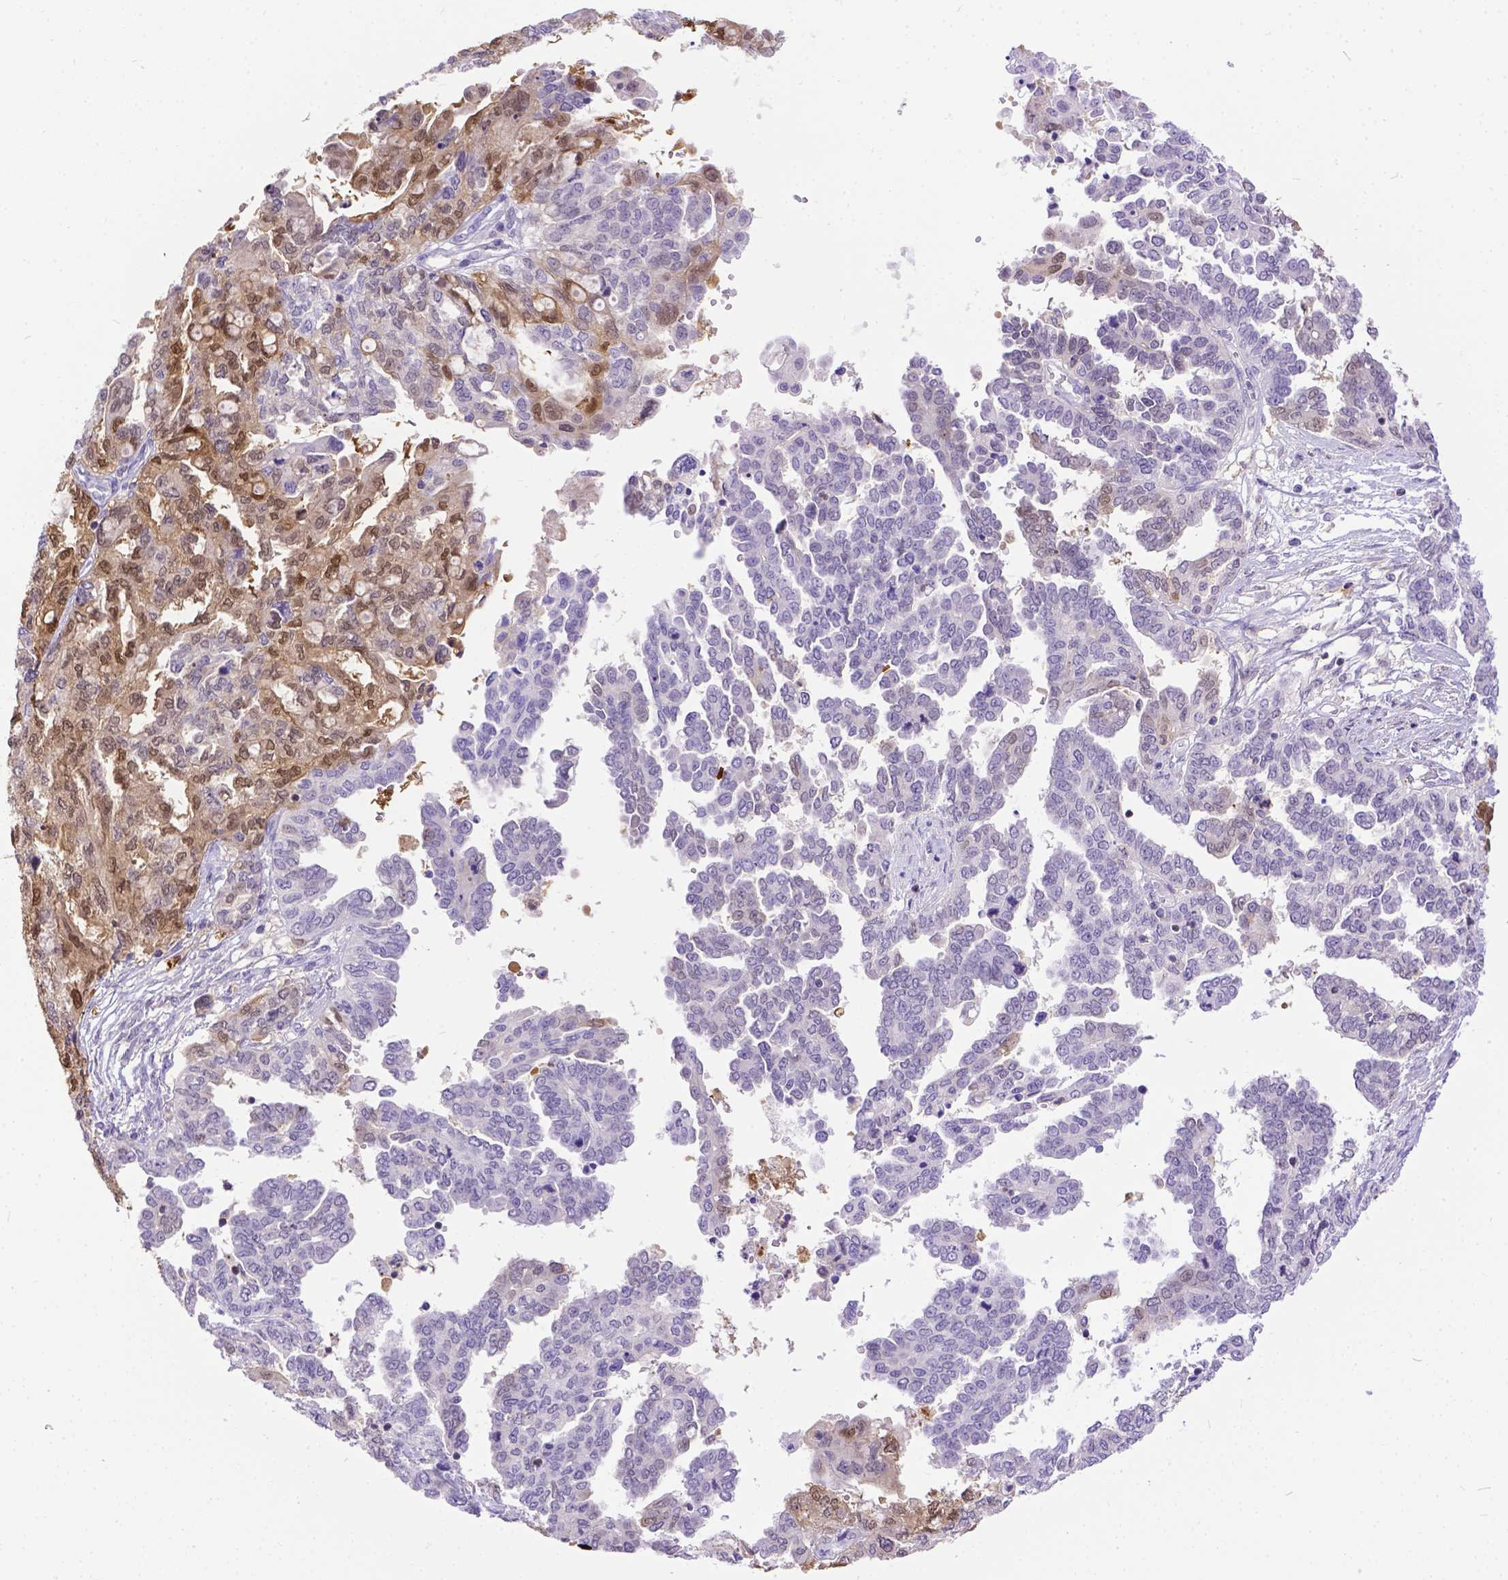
{"staining": {"intensity": "moderate", "quantity": "<25%", "location": "cytoplasmic/membranous,nuclear"}, "tissue": "ovarian cancer", "cell_type": "Tumor cells", "image_type": "cancer", "snomed": [{"axis": "morphology", "description": "Cystadenocarcinoma, serous, NOS"}, {"axis": "topography", "description": "Ovary"}], "caption": "There is low levels of moderate cytoplasmic/membranous and nuclear staining in tumor cells of ovarian serous cystadenocarcinoma, as demonstrated by immunohistochemical staining (brown color).", "gene": "TMEM169", "patient": {"sex": "female", "age": 53}}